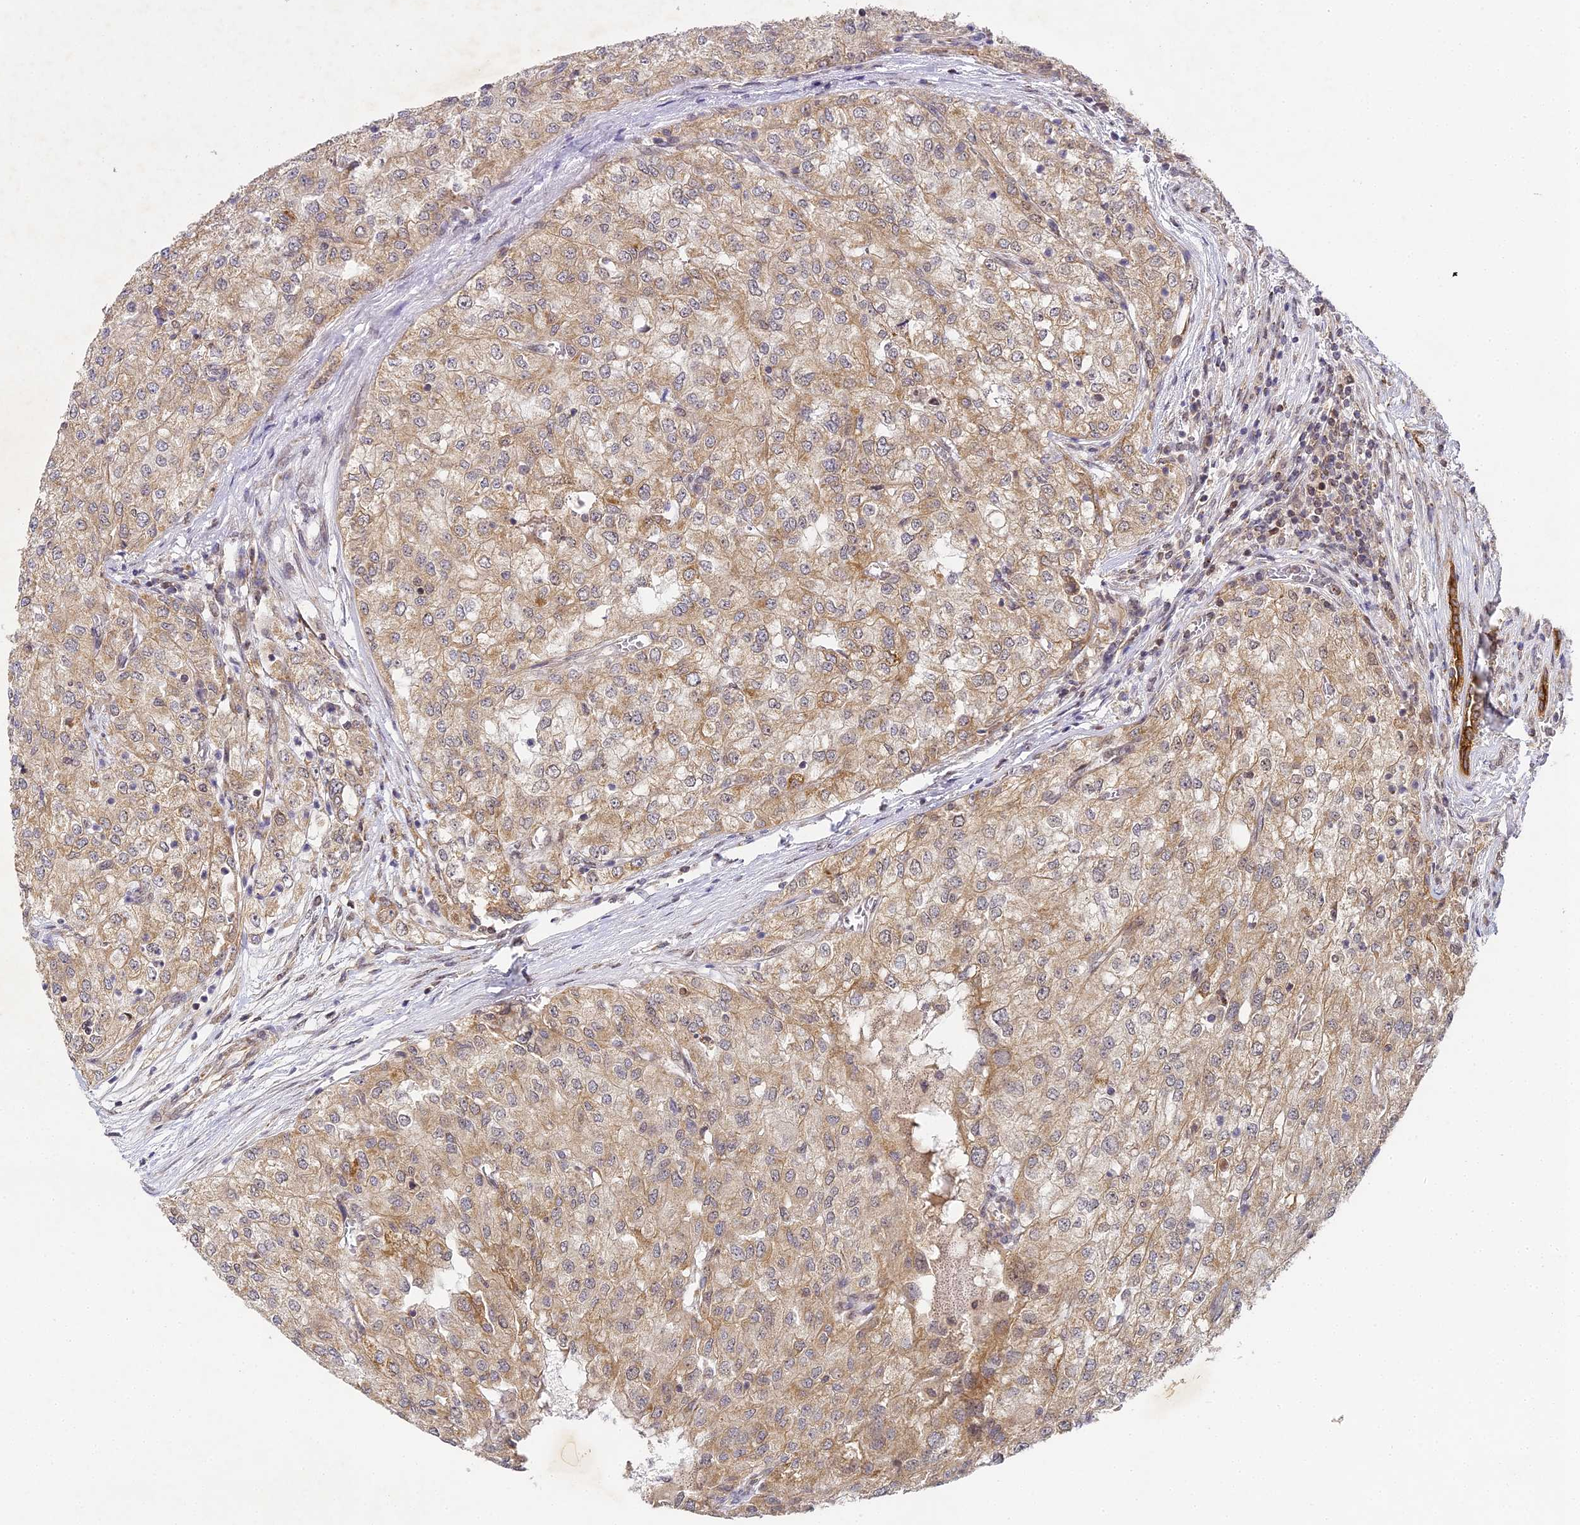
{"staining": {"intensity": "weak", "quantity": "25%-75%", "location": "cytoplasmic/membranous"}, "tissue": "renal cancer", "cell_type": "Tumor cells", "image_type": "cancer", "snomed": [{"axis": "morphology", "description": "Adenocarcinoma, NOS"}, {"axis": "topography", "description": "Kidney"}], "caption": "Tumor cells exhibit low levels of weak cytoplasmic/membranous staining in about 25%-75% of cells in adenocarcinoma (renal). The protein is stained brown, and the nuclei are stained in blue (DAB (3,3'-diaminobenzidine) IHC with brightfield microscopy, high magnification).", "gene": "DNAAF10", "patient": {"sex": "female", "age": 54}}